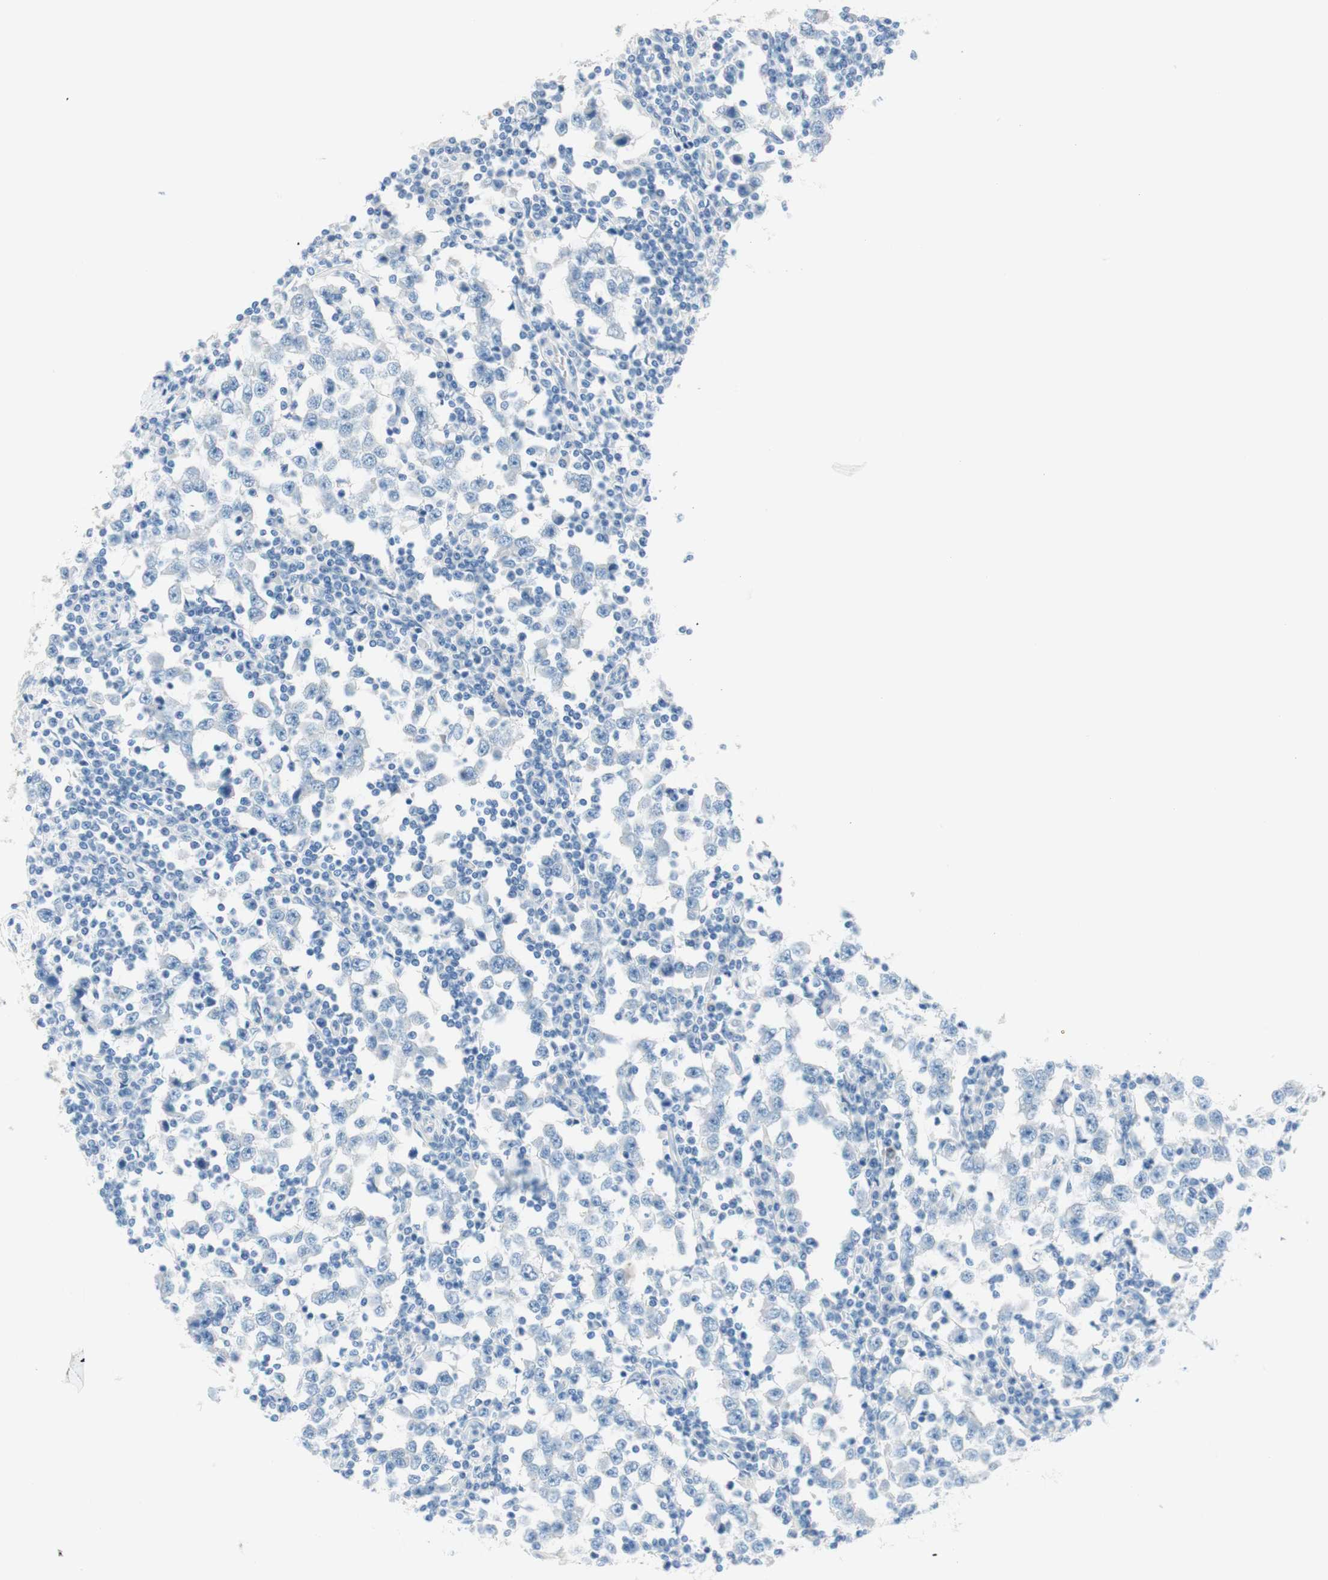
{"staining": {"intensity": "negative", "quantity": "none", "location": "none"}, "tissue": "testis cancer", "cell_type": "Tumor cells", "image_type": "cancer", "snomed": [{"axis": "morphology", "description": "Seminoma, NOS"}, {"axis": "topography", "description": "Testis"}], "caption": "Testis seminoma was stained to show a protein in brown. There is no significant positivity in tumor cells.", "gene": "PASD1", "patient": {"sex": "male", "age": 65}}